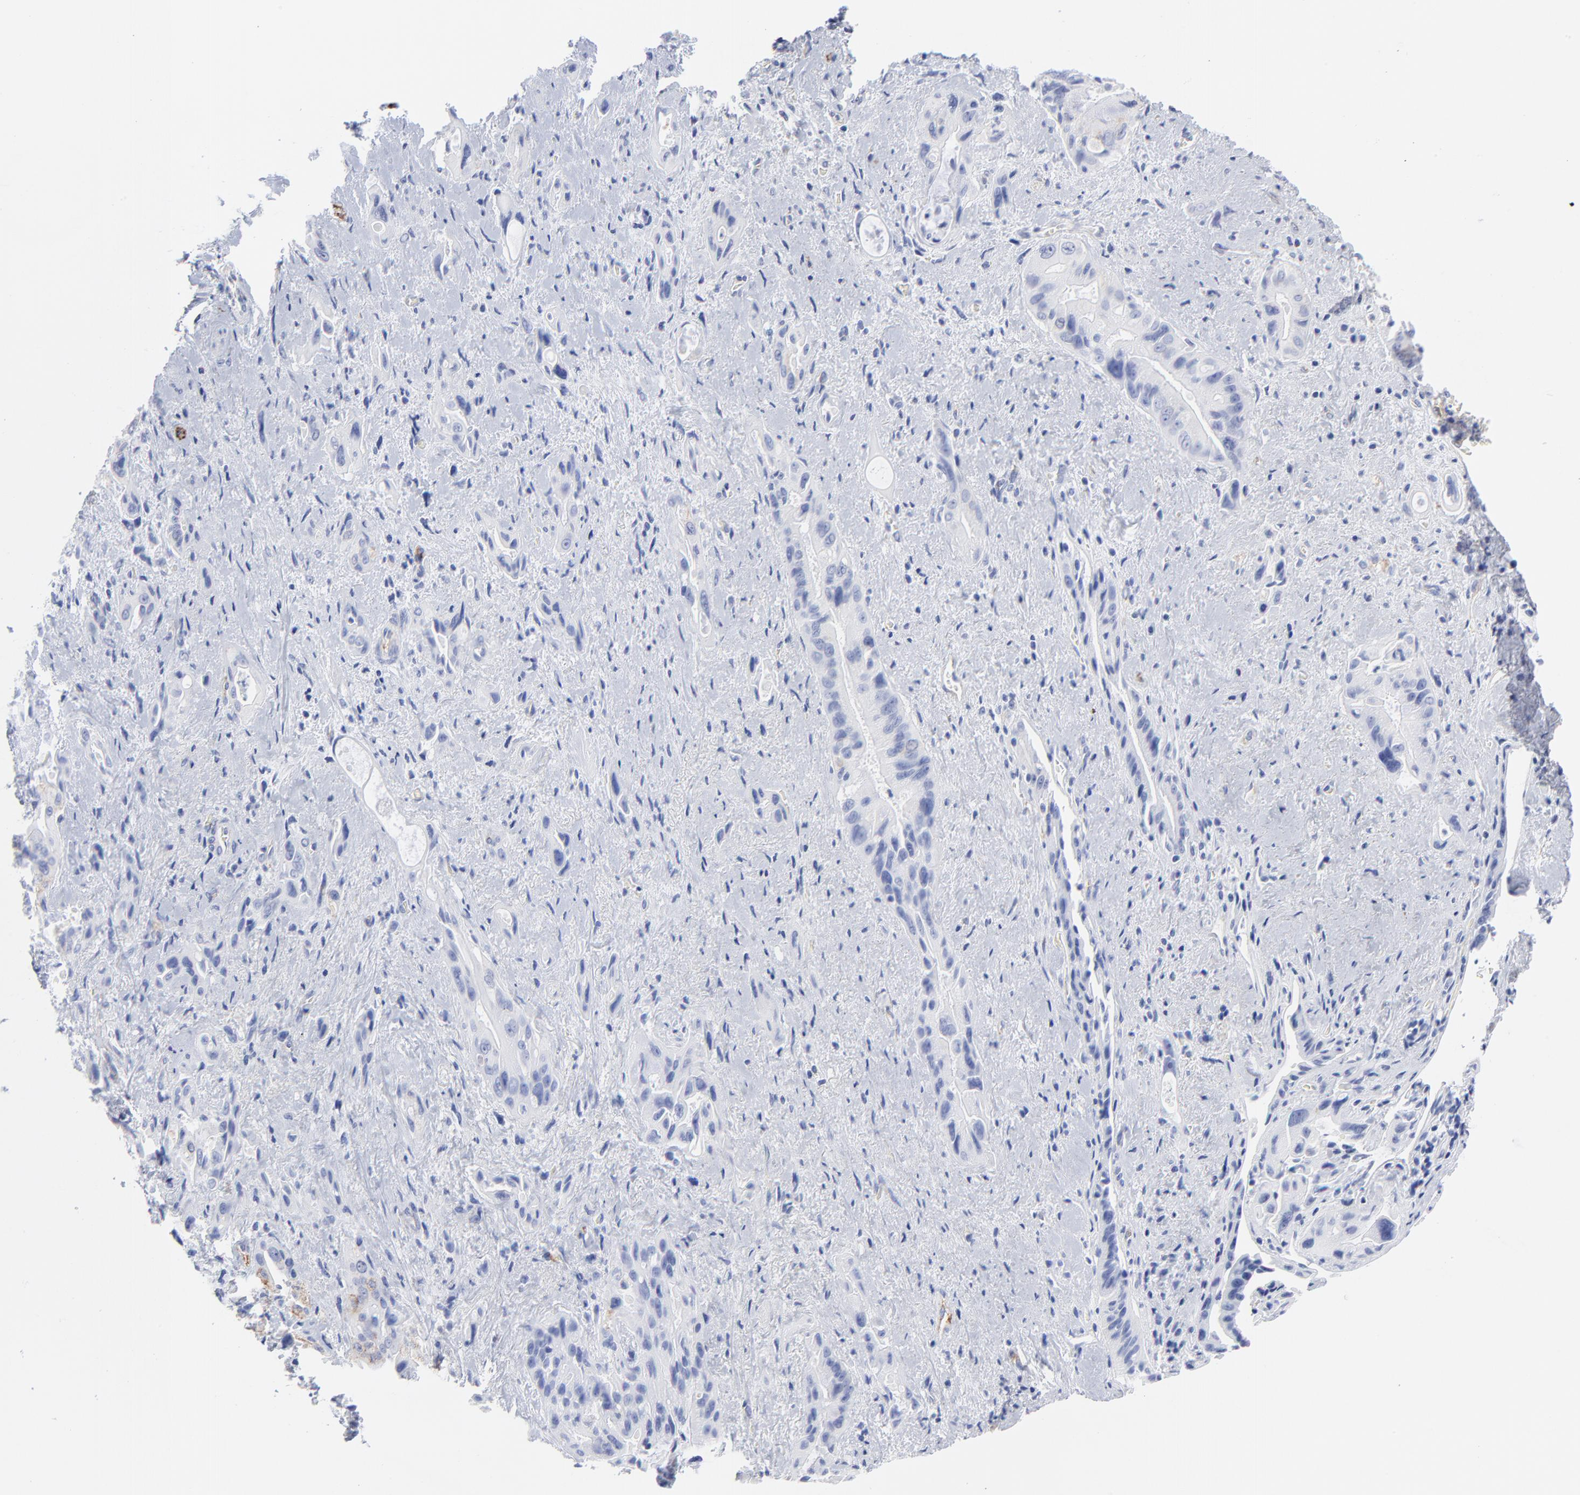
{"staining": {"intensity": "weak", "quantity": "<25%", "location": "cytoplasmic/membranous"}, "tissue": "pancreatic cancer", "cell_type": "Tumor cells", "image_type": "cancer", "snomed": [{"axis": "morphology", "description": "Adenocarcinoma, NOS"}, {"axis": "topography", "description": "Pancreas"}], "caption": "This is an IHC micrograph of pancreatic adenocarcinoma. There is no positivity in tumor cells.", "gene": "CNTN3", "patient": {"sex": "male", "age": 77}}